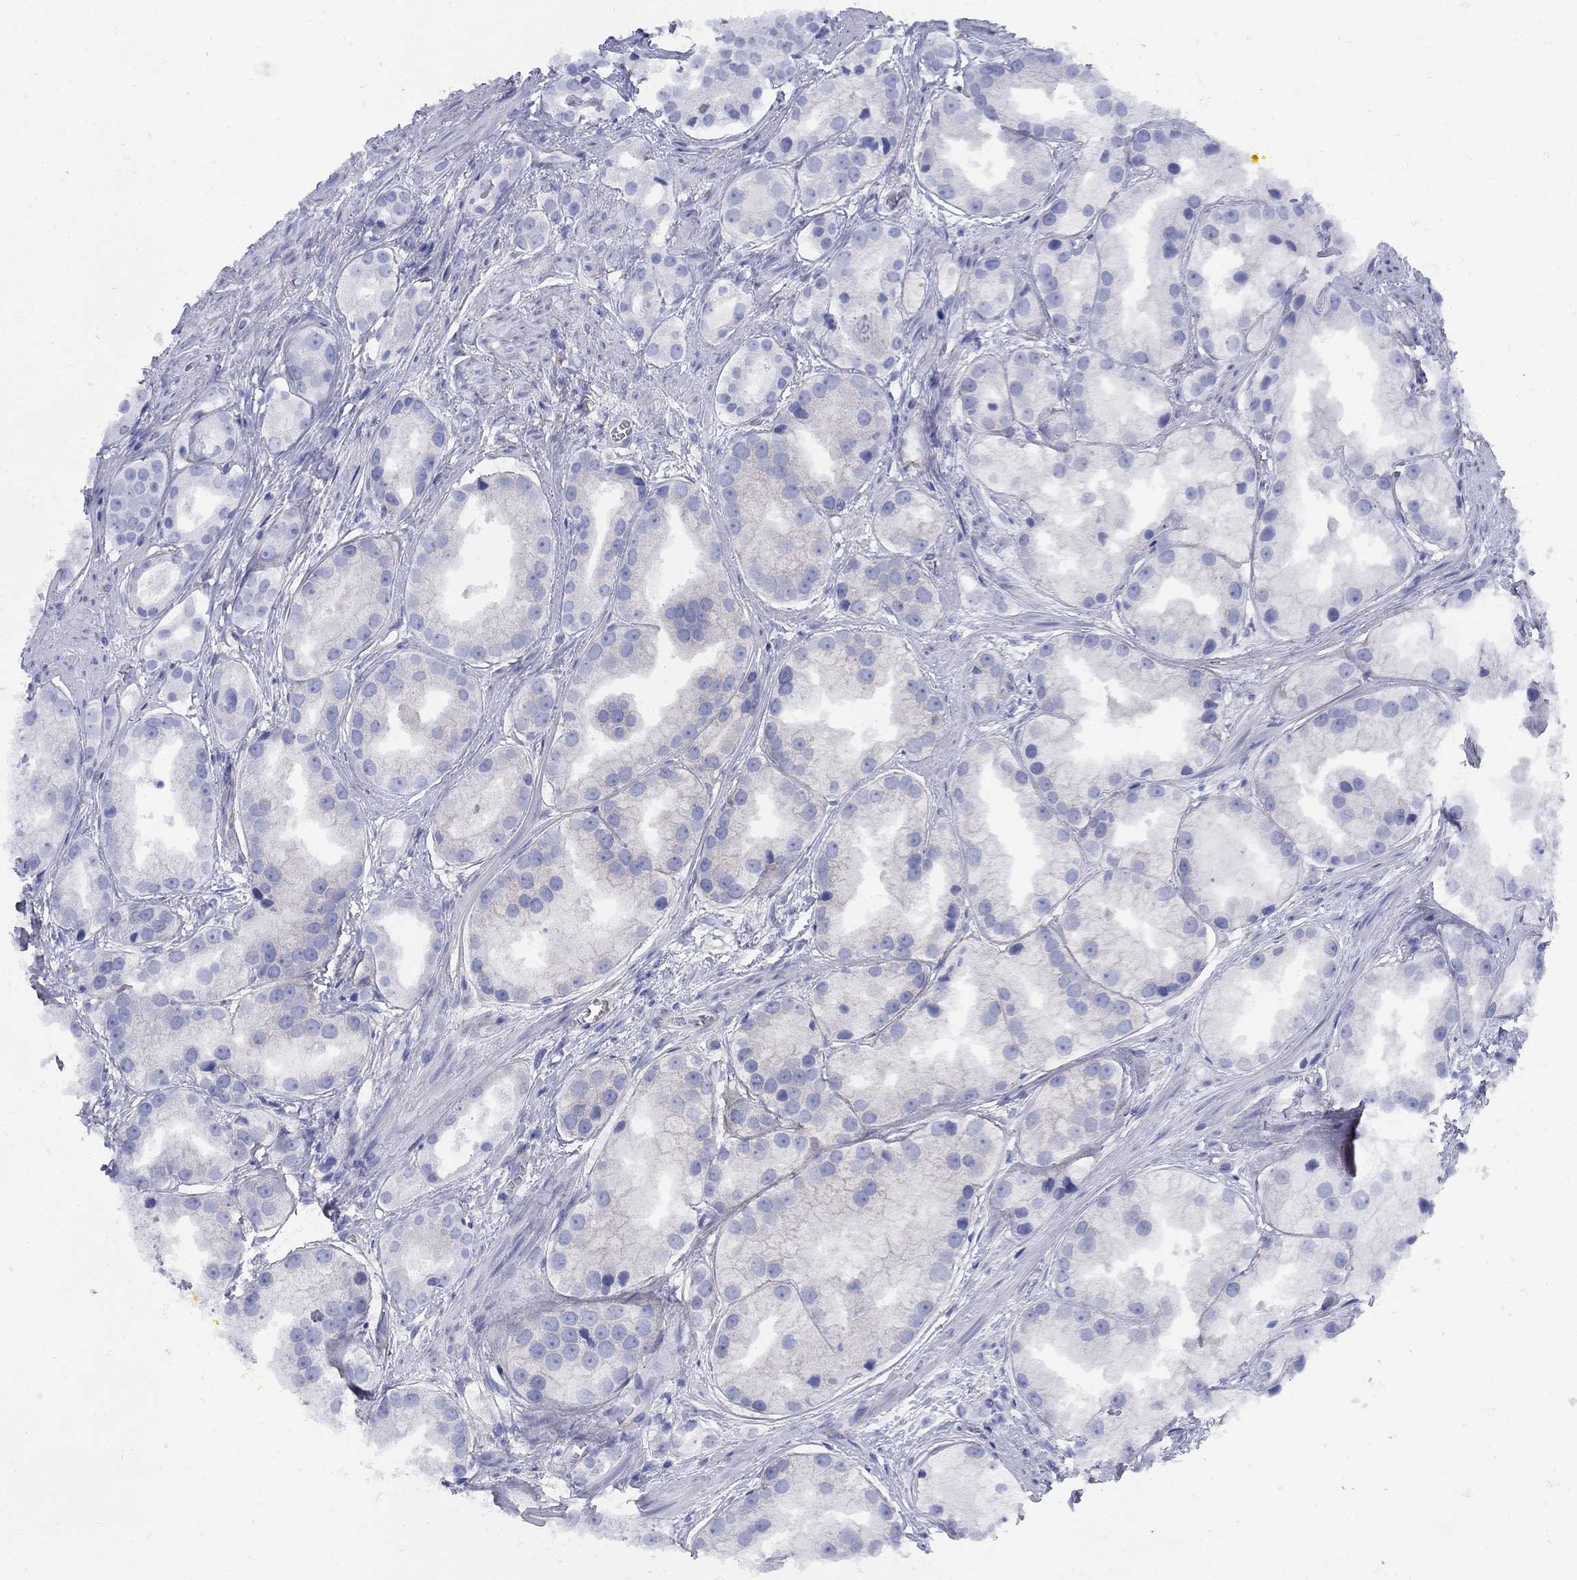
{"staining": {"intensity": "negative", "quantity": "none", "location": "none"}, "tissue": "prostate cancer", "cell_type": "Tumor cells", "image_type": "cancer", "snomed": [{"axis": "morphology", "description": "Adenocarcinoma, NOS"}, {"axis": "topography", "description": "Prostate"}], "caption": "Tumor cells show no significant protein staining in prostate adenocarcinoma. (DAB (3,3'-diaminobenzidine) immunohistochemistry visualized using brightfield microscopy, high magnification).", "gene": "SEPTIN8", "patient": {"sex": "male", "age": 61}}